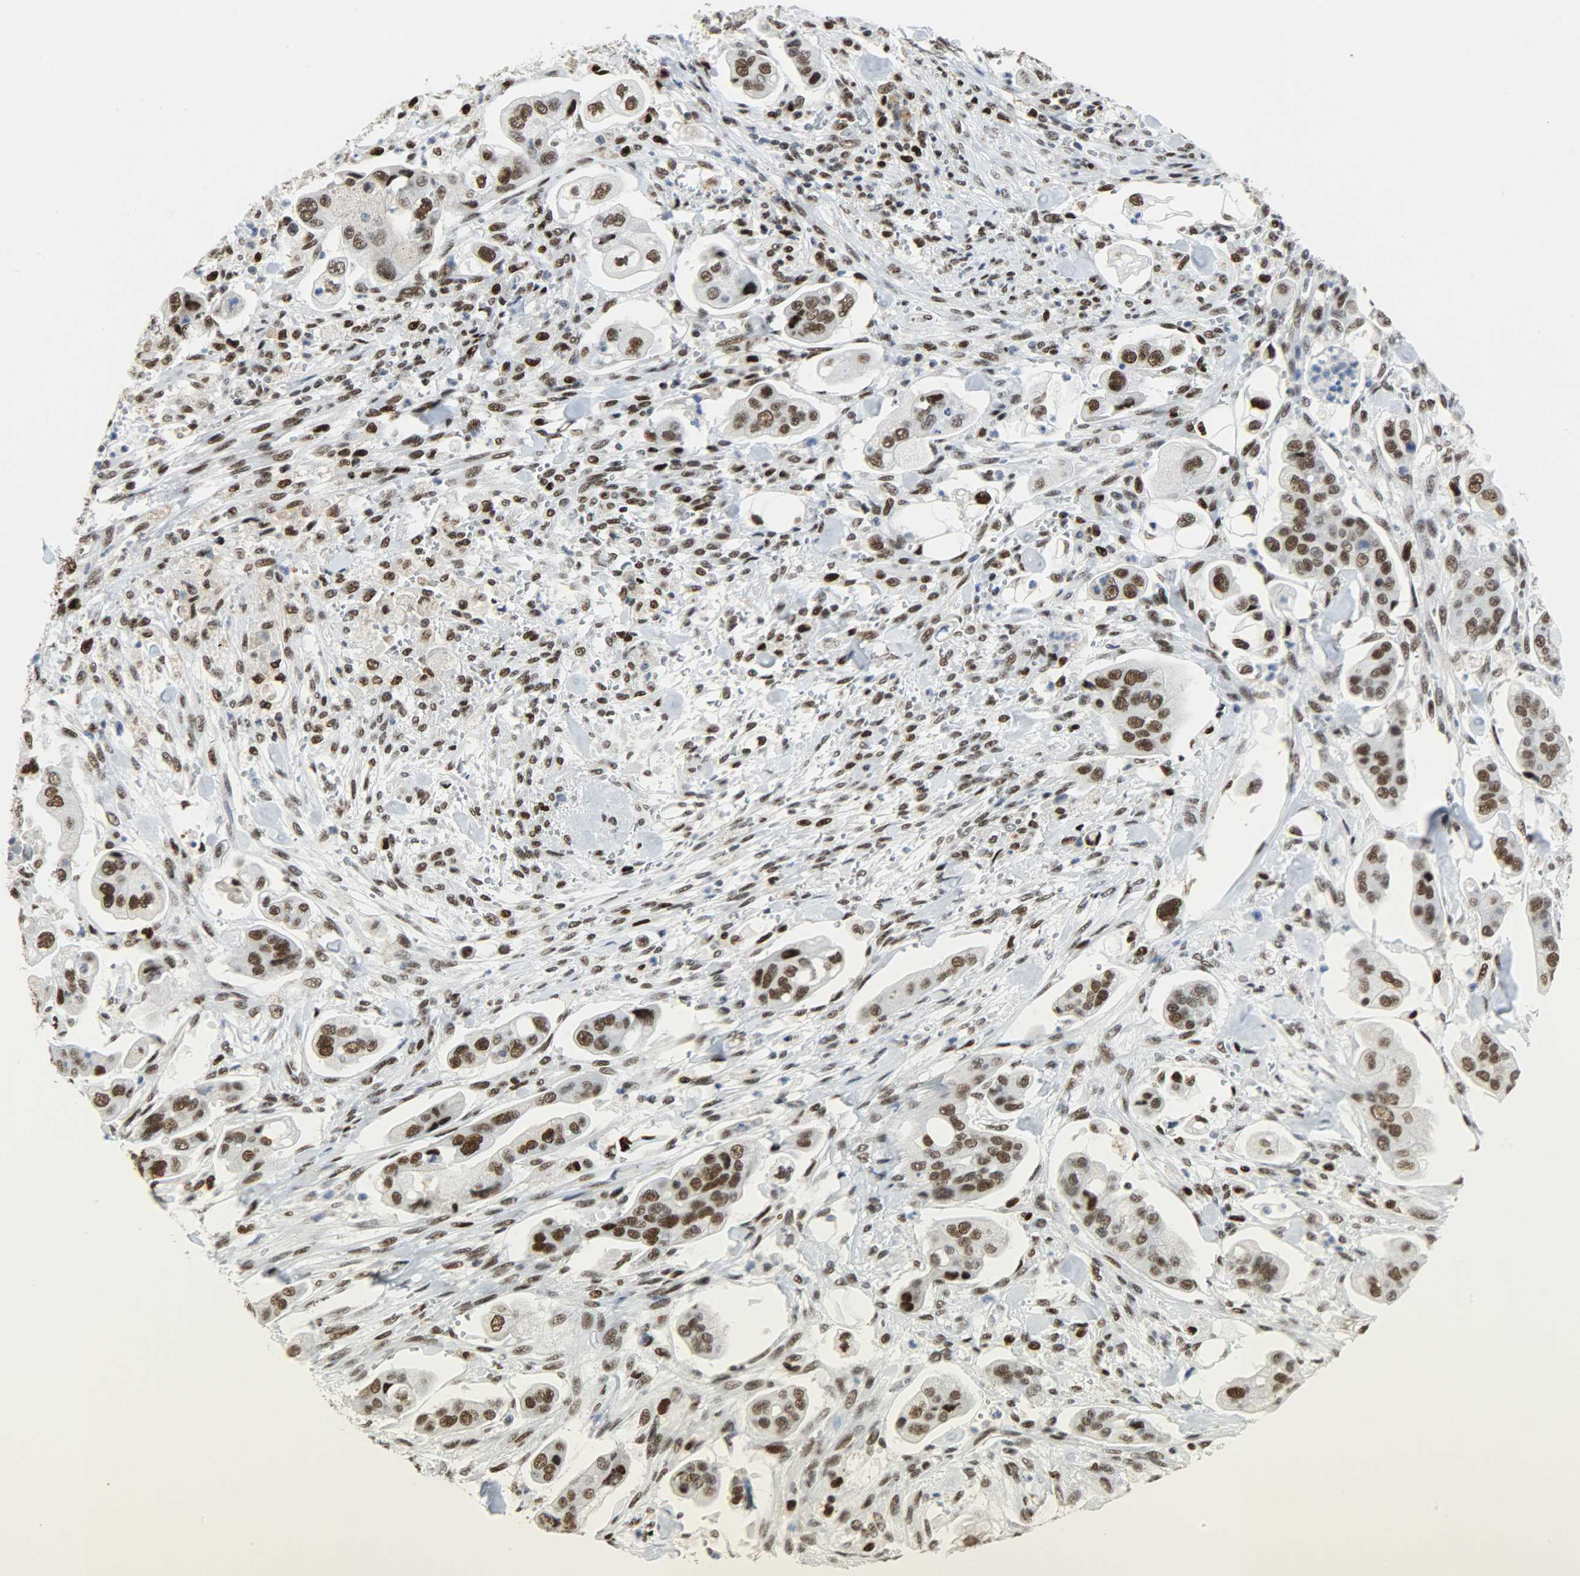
{"staining": {"intensity": "strong", "quantity": ">75%", "location": "nuclear"}, "tissue": "stomach cancer", "cell_type": "Tumor cells", "image_type": "cancer", "snomed": [{"axis": "morphology", "description": "Adenocarcinoma, NOS"}, {"axis": "topography", "description": "Stomach"}], "caption": "A micrograph of stomach cancer stained for a protein reveals strong nuclear brown staining in tumor cells.", "gene": "SSB", "patient": {"sex": "male", "age": 62}}